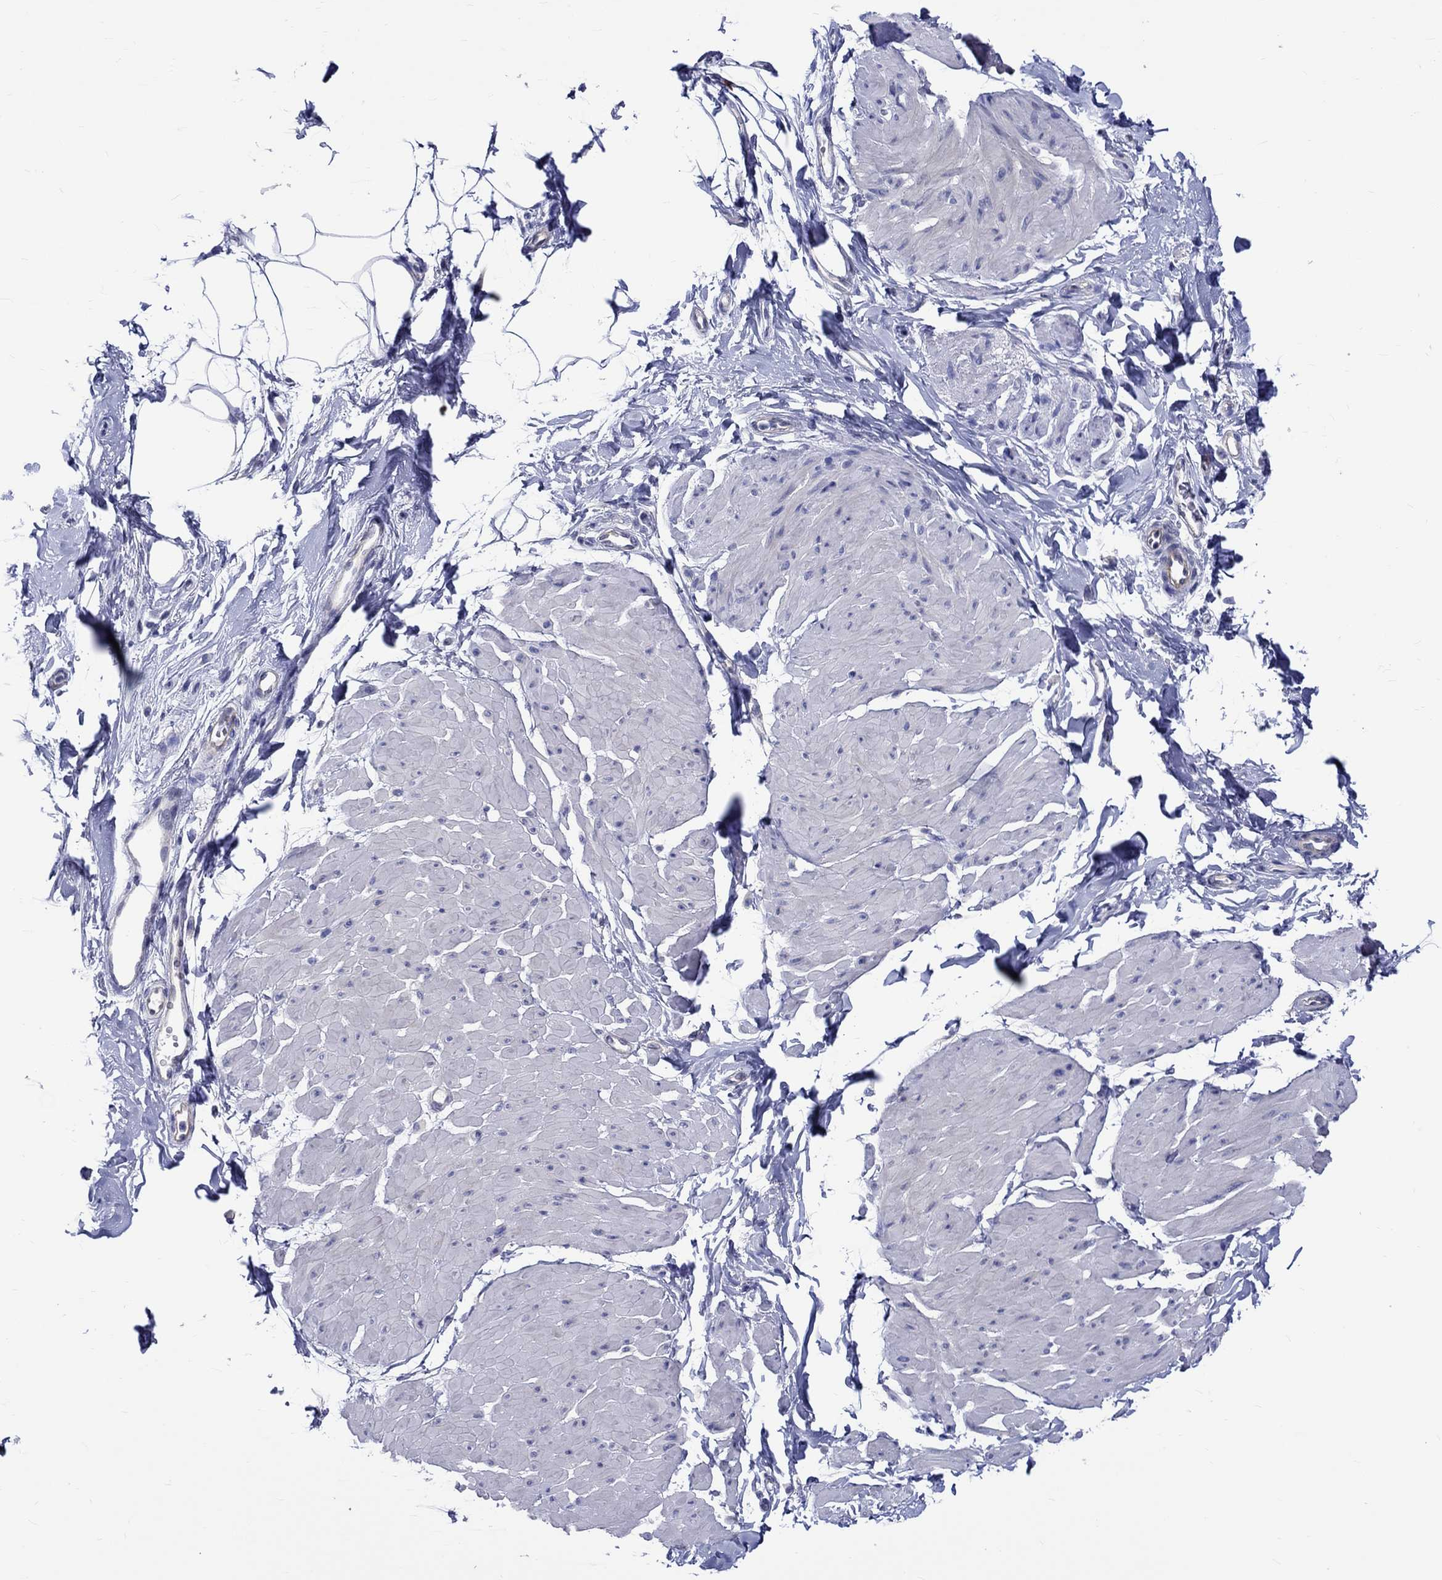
{"staining": {"intensity": "negative", "quantity": "none", "location": "none"}, "tissue": "smooth muscle", "cell_type": "Smooth muscle cells", "image_type": "normal", "snomed": [{"axis": "morphology", "description": "Normal tissue, NOS"}, {"axis": "topography", "description": "Adipose tissue"}, {"axis": "topography", "description": "Smooth muscle"}, {"axis": "topography", "description": "Peripheral nerve tissue"}], "caption": "Smooth muscle cells are negative for protein expression in benign human smooth muscle. (Brightfield microscopy of DAB immunohistochemistry at high magnification).", "gene": "SH2D7", "patient": {"sex": "male", "age": 83}}